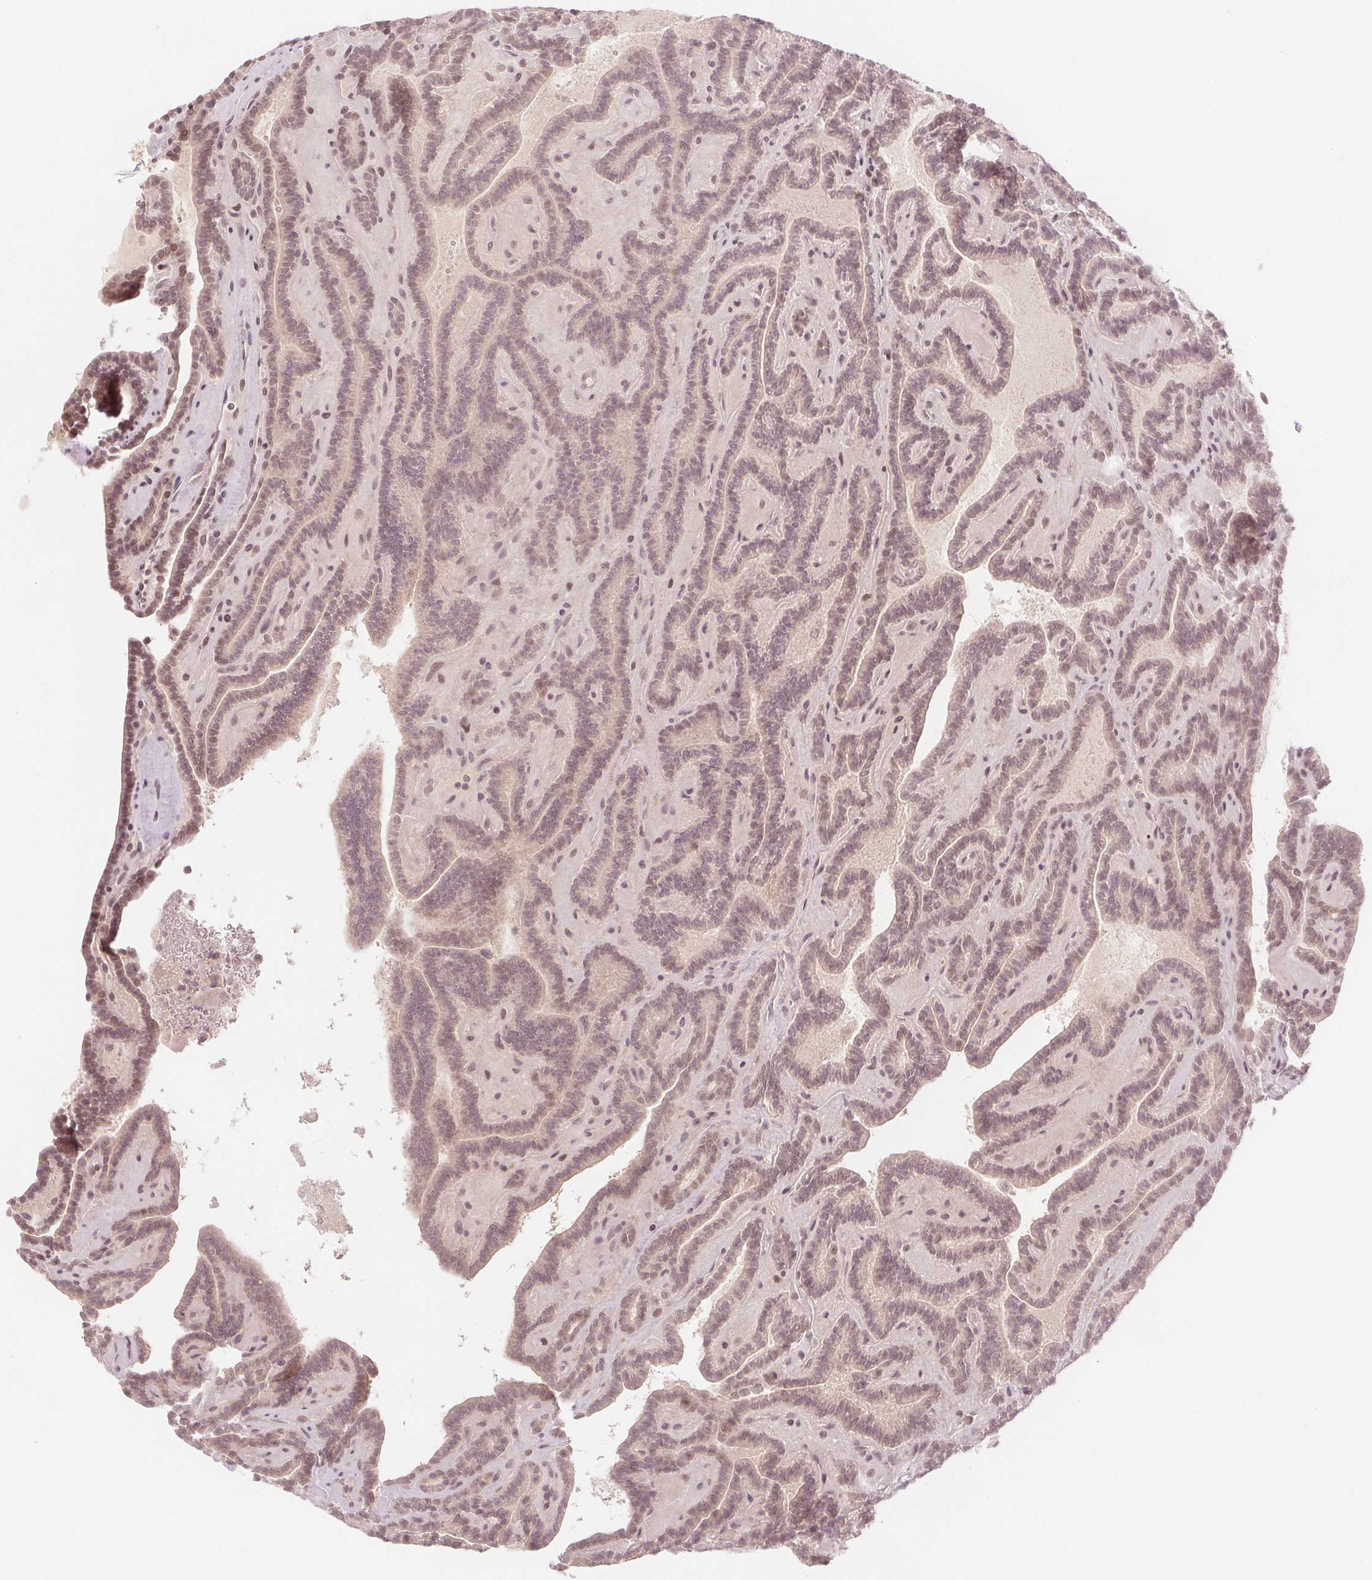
{"staining": {"intensity": "weak", "quantity": ">75%", "location": "nuclear"}, "tissue": "thyroid cancer", "cell_type": "Tumor cells", "image_type": "cancer", "snomed": [{"axis": "morphology", "description": "Papillary adenocarcinoma, NOS"}, {"axis": "topography", "description": "Thyroid gland"}], "caption": "Immunohistochemical staining of human thyroid papillary adenocarcinoma shows weak nuclear protein expression in approximately >75% of tumor cells. Using DAB (3,3'-diaminobenzidine) (brown) and hematoxylin (blue) stains, captured at high magnification using brightfield microscopy.", "gene": "DEK", "patient": {"sex": "female", "age": 21}}